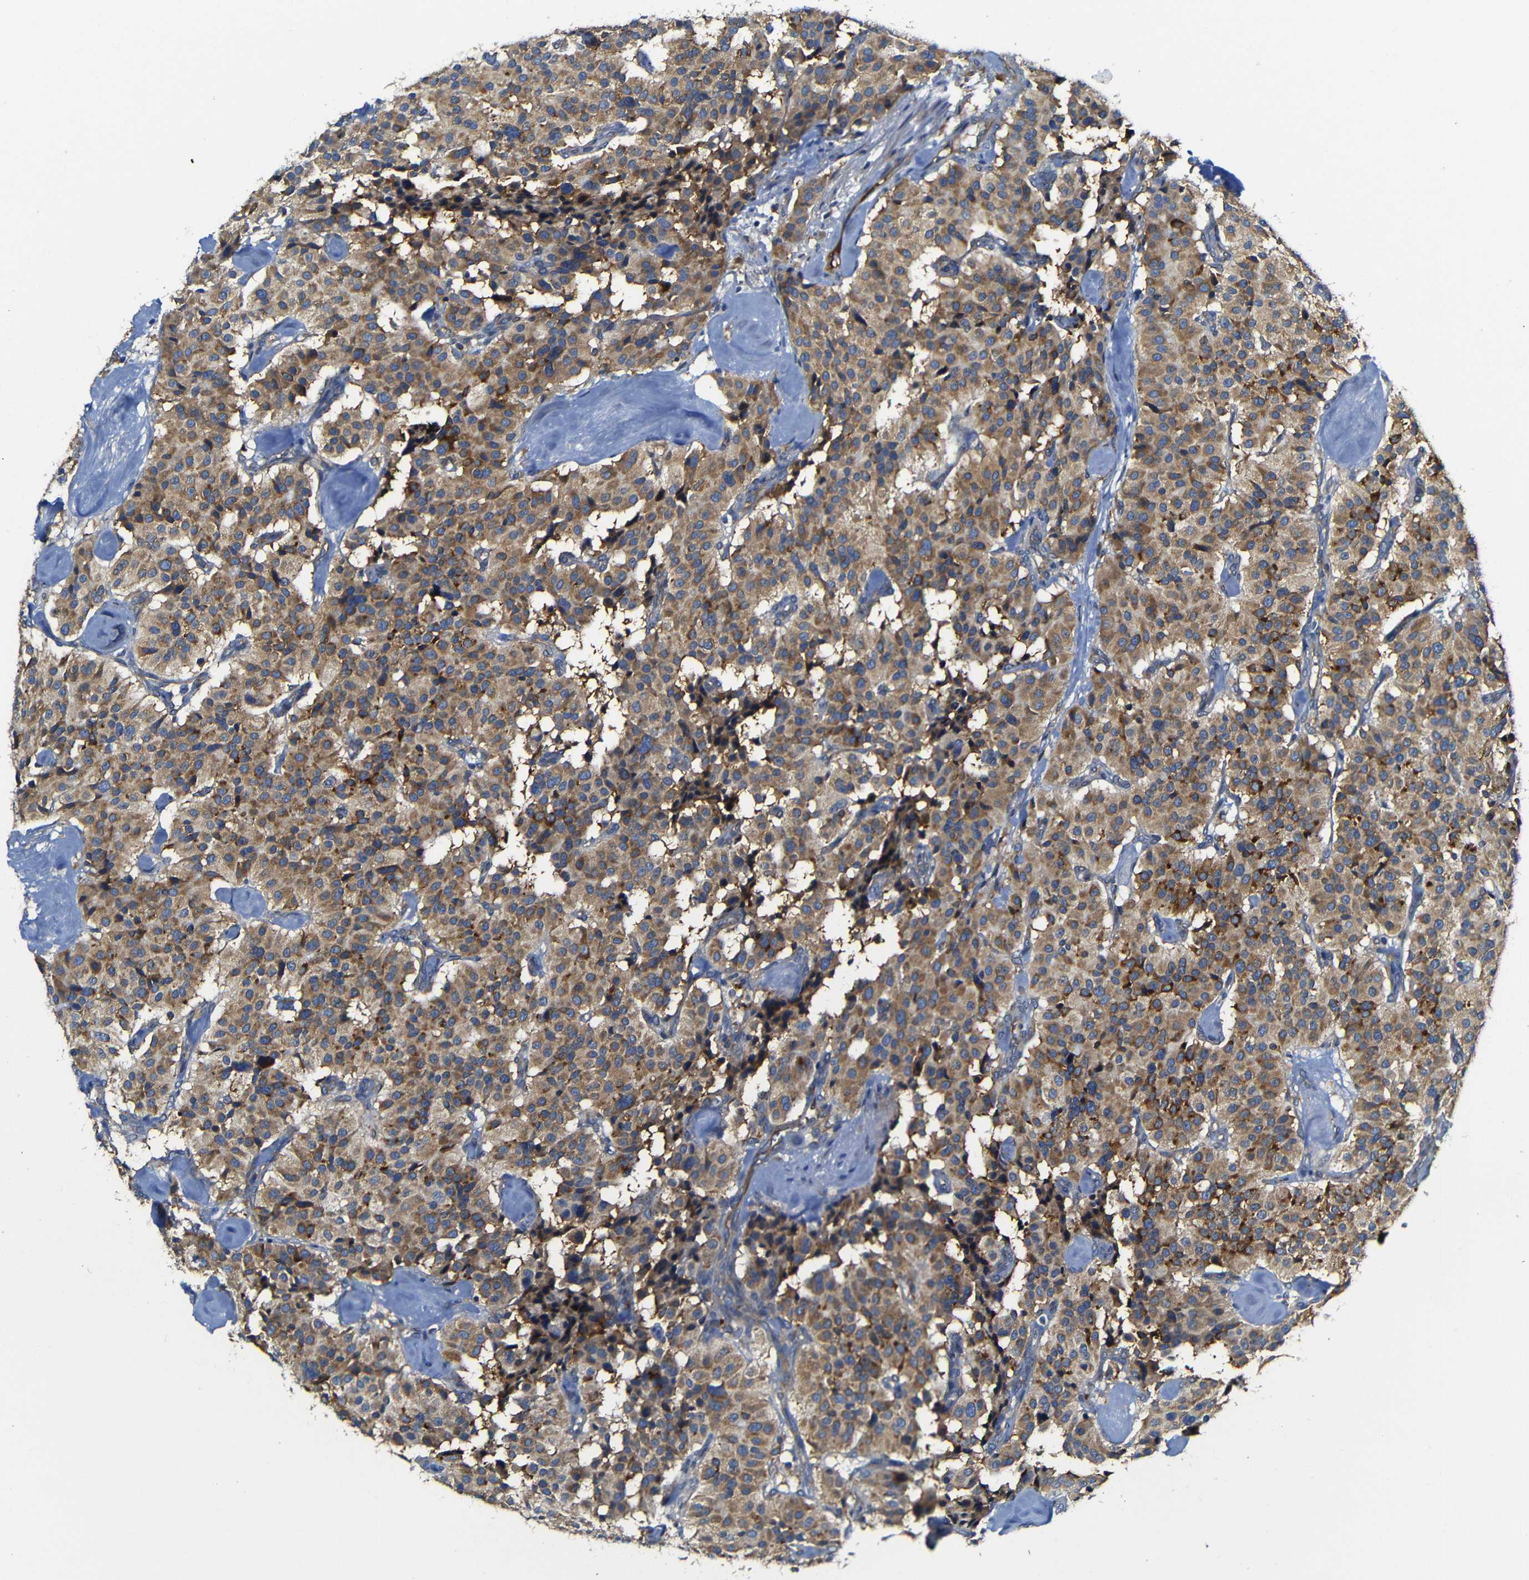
{"staining": {"intensity": "moderate", "quantity": ">75%", "location": "cytoplasmic/membranous"}, "tissue": "carcinoid", "cell_type": "Tumor cells", "image_type": "cancer", "snomed": [{"axis": "morphology", "description": "Carcinoid, malignant, NOS"}, {"axis": "topography", "description": "Lung"}], "caption": "About >75% of tumor cells in carcinoid (malignant) demonstrate moderate cytoplasmic/membranous protein expression as visualized by brown immunohistochemical staining.", "gene": "CLCC1", "patient": {"sex": "male", "age": 30}}